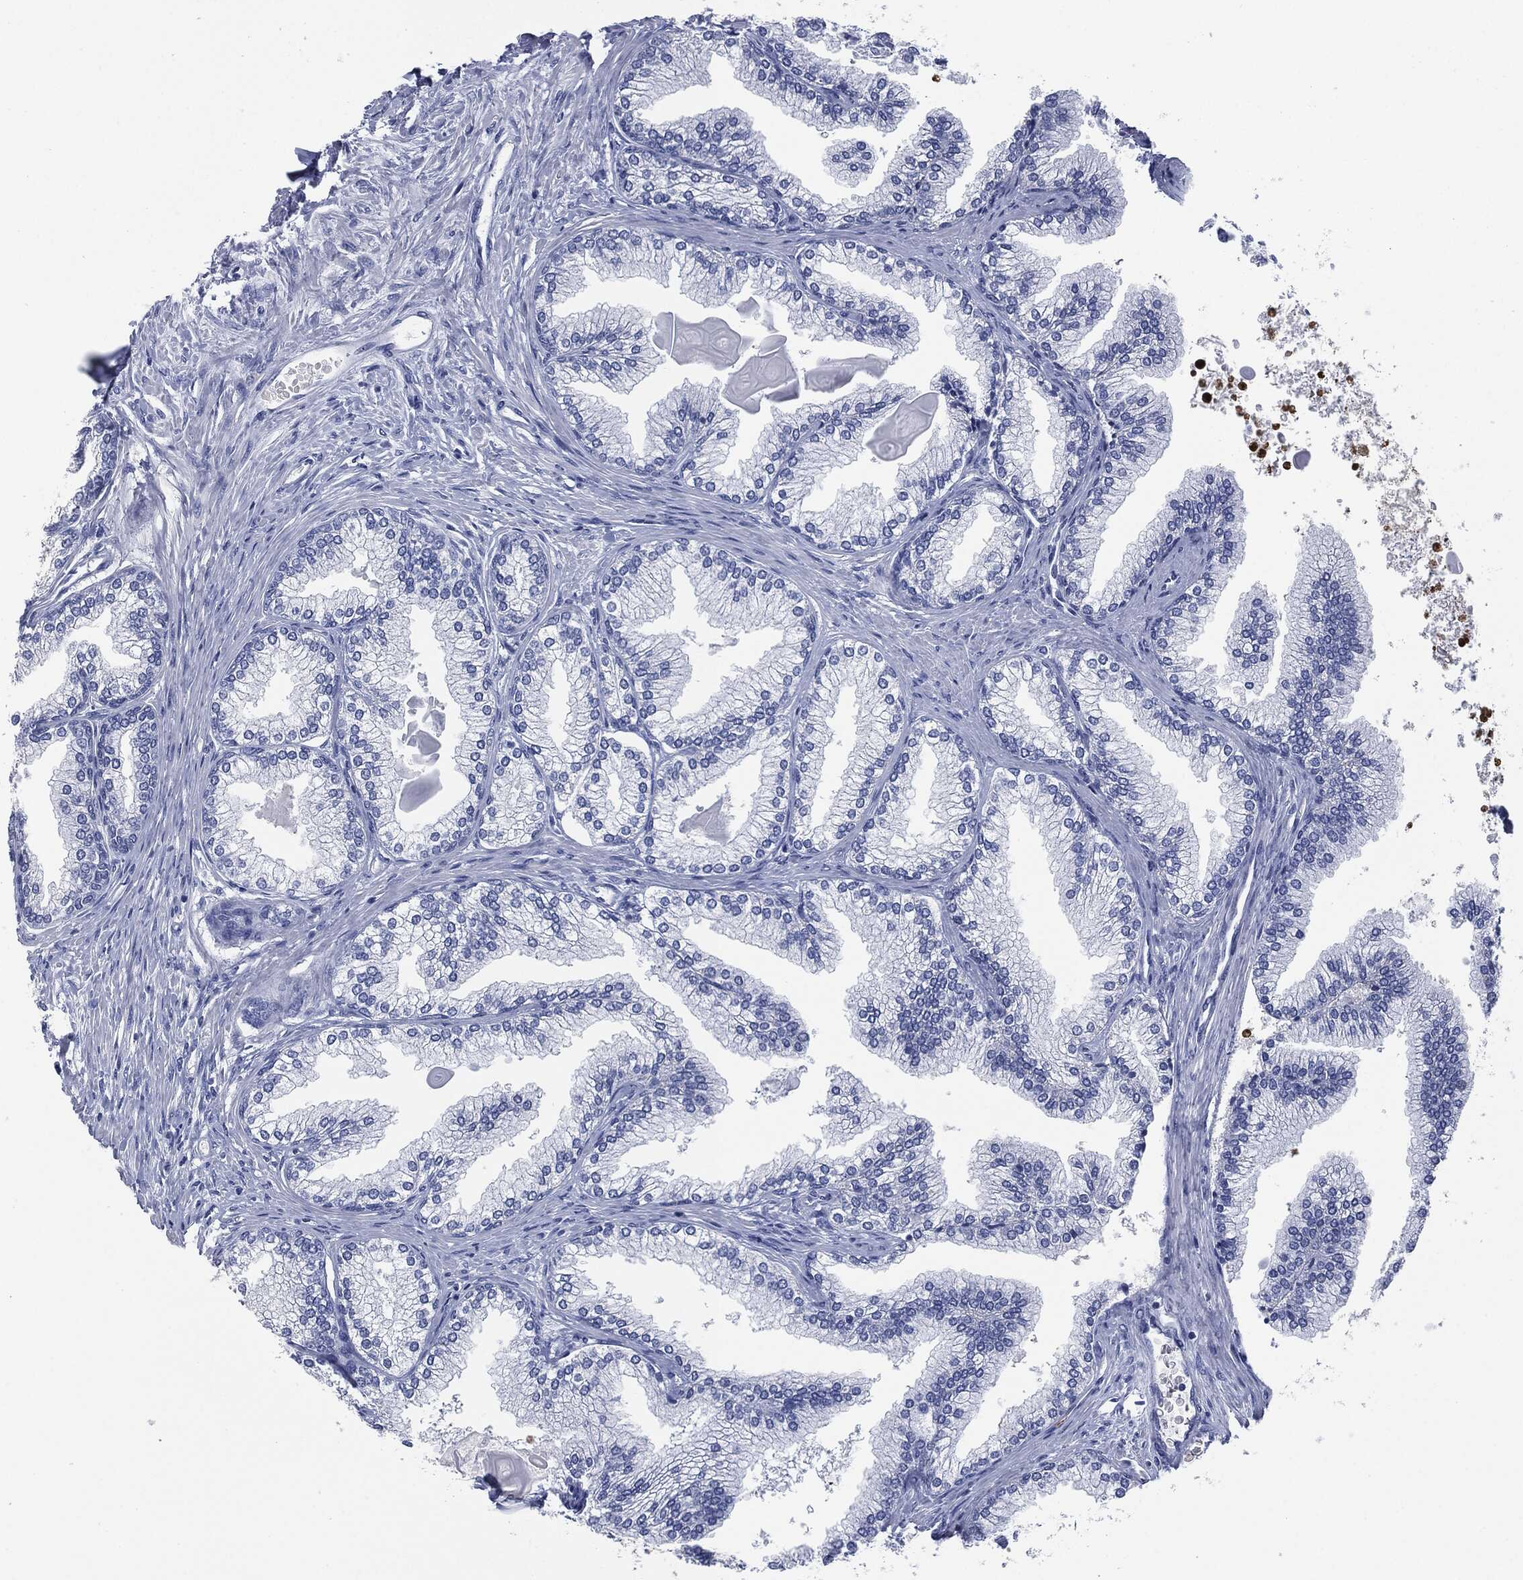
{"staining": {"intensity": "negative", "quantity": "none", "location": "none"}, "tissue": "prostate", "cell_type": "Glandular cells", "image_type": "normal", "snomed": [{"axis": "morphology", "description": "Normal tissue, NOS"}, {"axis": "topography", "description": "Prostate"}], "caption": "High power microscopy photomicrograph of an IHC micrograph of unremarkable prostate, revealing no significant positivity in glandular cells.", "gene": "CEACAM8", "patient": {"sex": "male", "age": 72}}